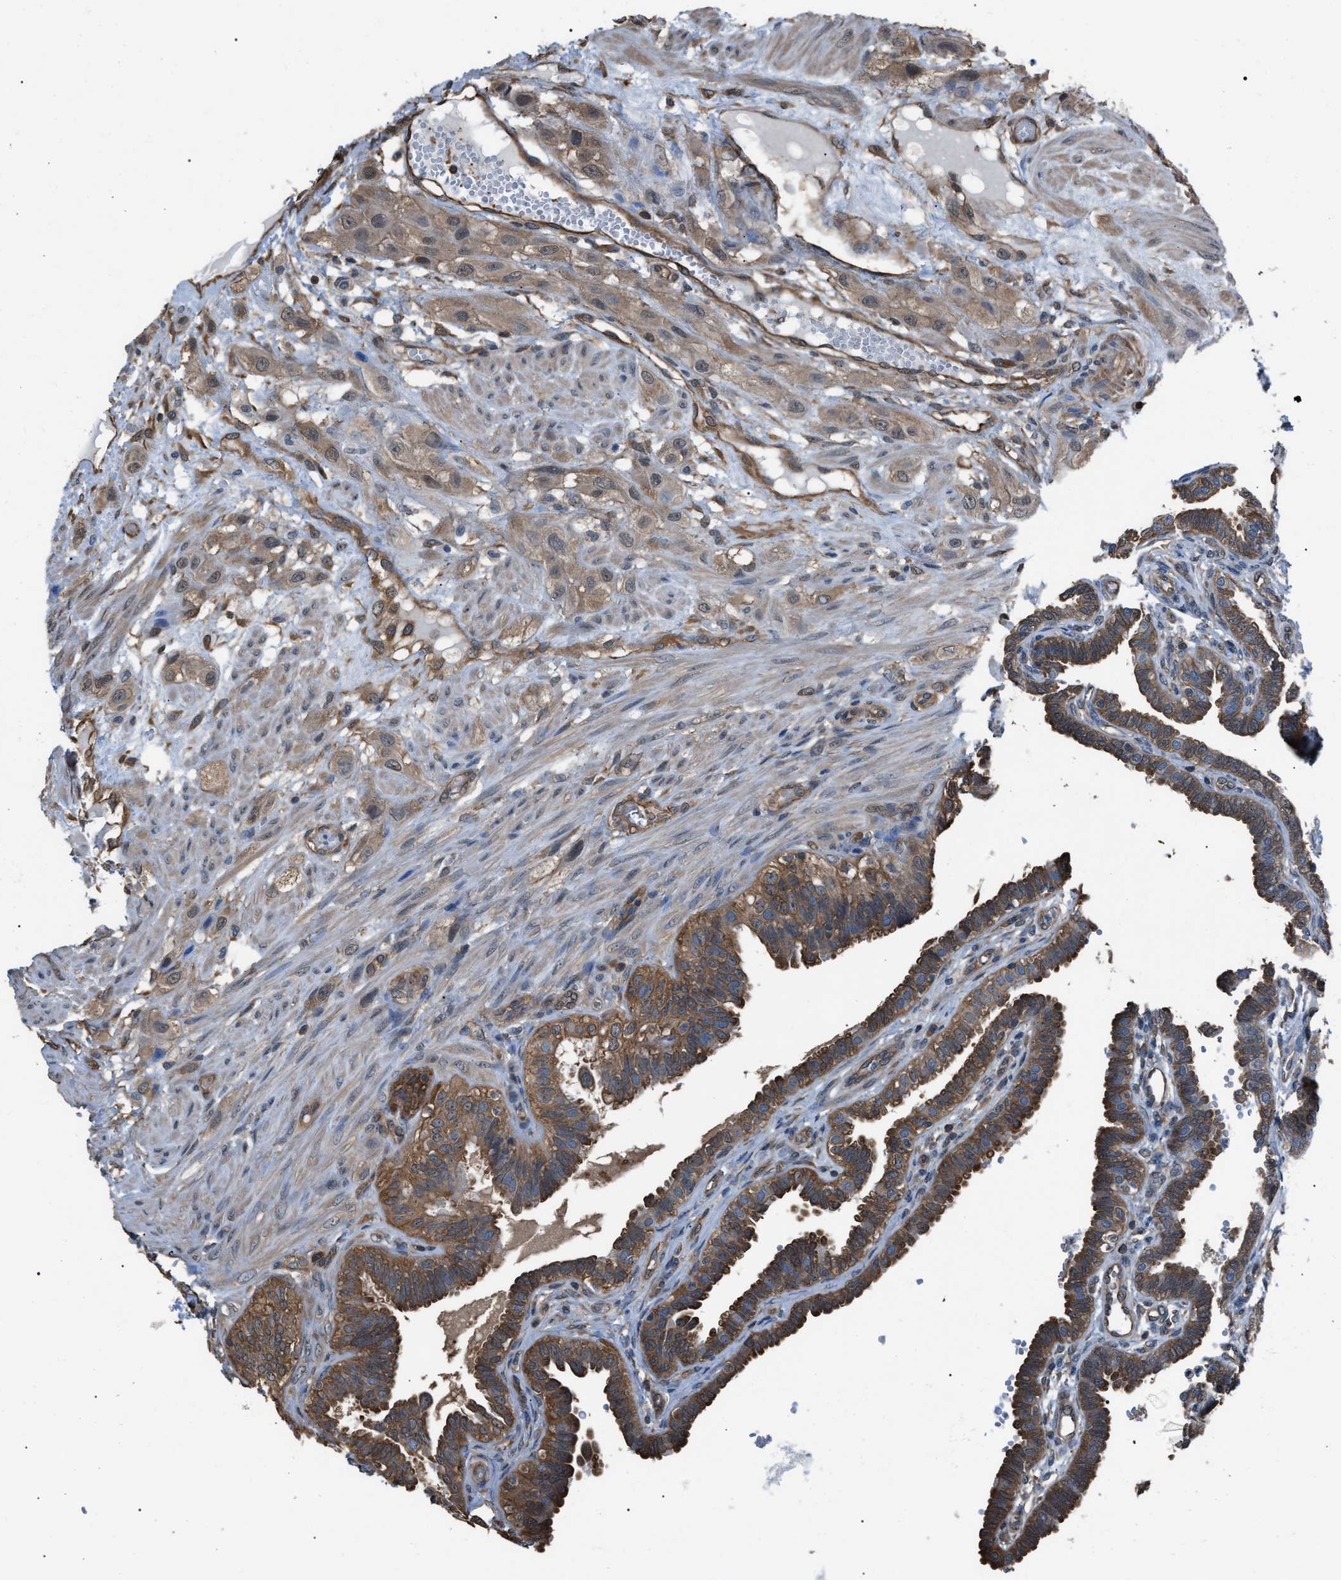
{"staining": {"intensity": "strong", "quantity": ">75%", "location": "cytoplasmic/membranous"}, "tissue": "fallopian tube", "cell_type": "Glandular cells", "image_type": "normal", "snomed": [{"axis": "morphology", "description": "Normal tissue, NOS"}, {"axis": "topography", "description": "Fallopian tube"}, {"axis": "topography", "description": "Placenta"}], "caption": "Protein staining shows strong cytoplasmic/membranous positivity in about >75% of glandular cells in unremarkable fallopian tube.", "gene": "PDCD5", "patient": {"sex": "female", "age": 34}}